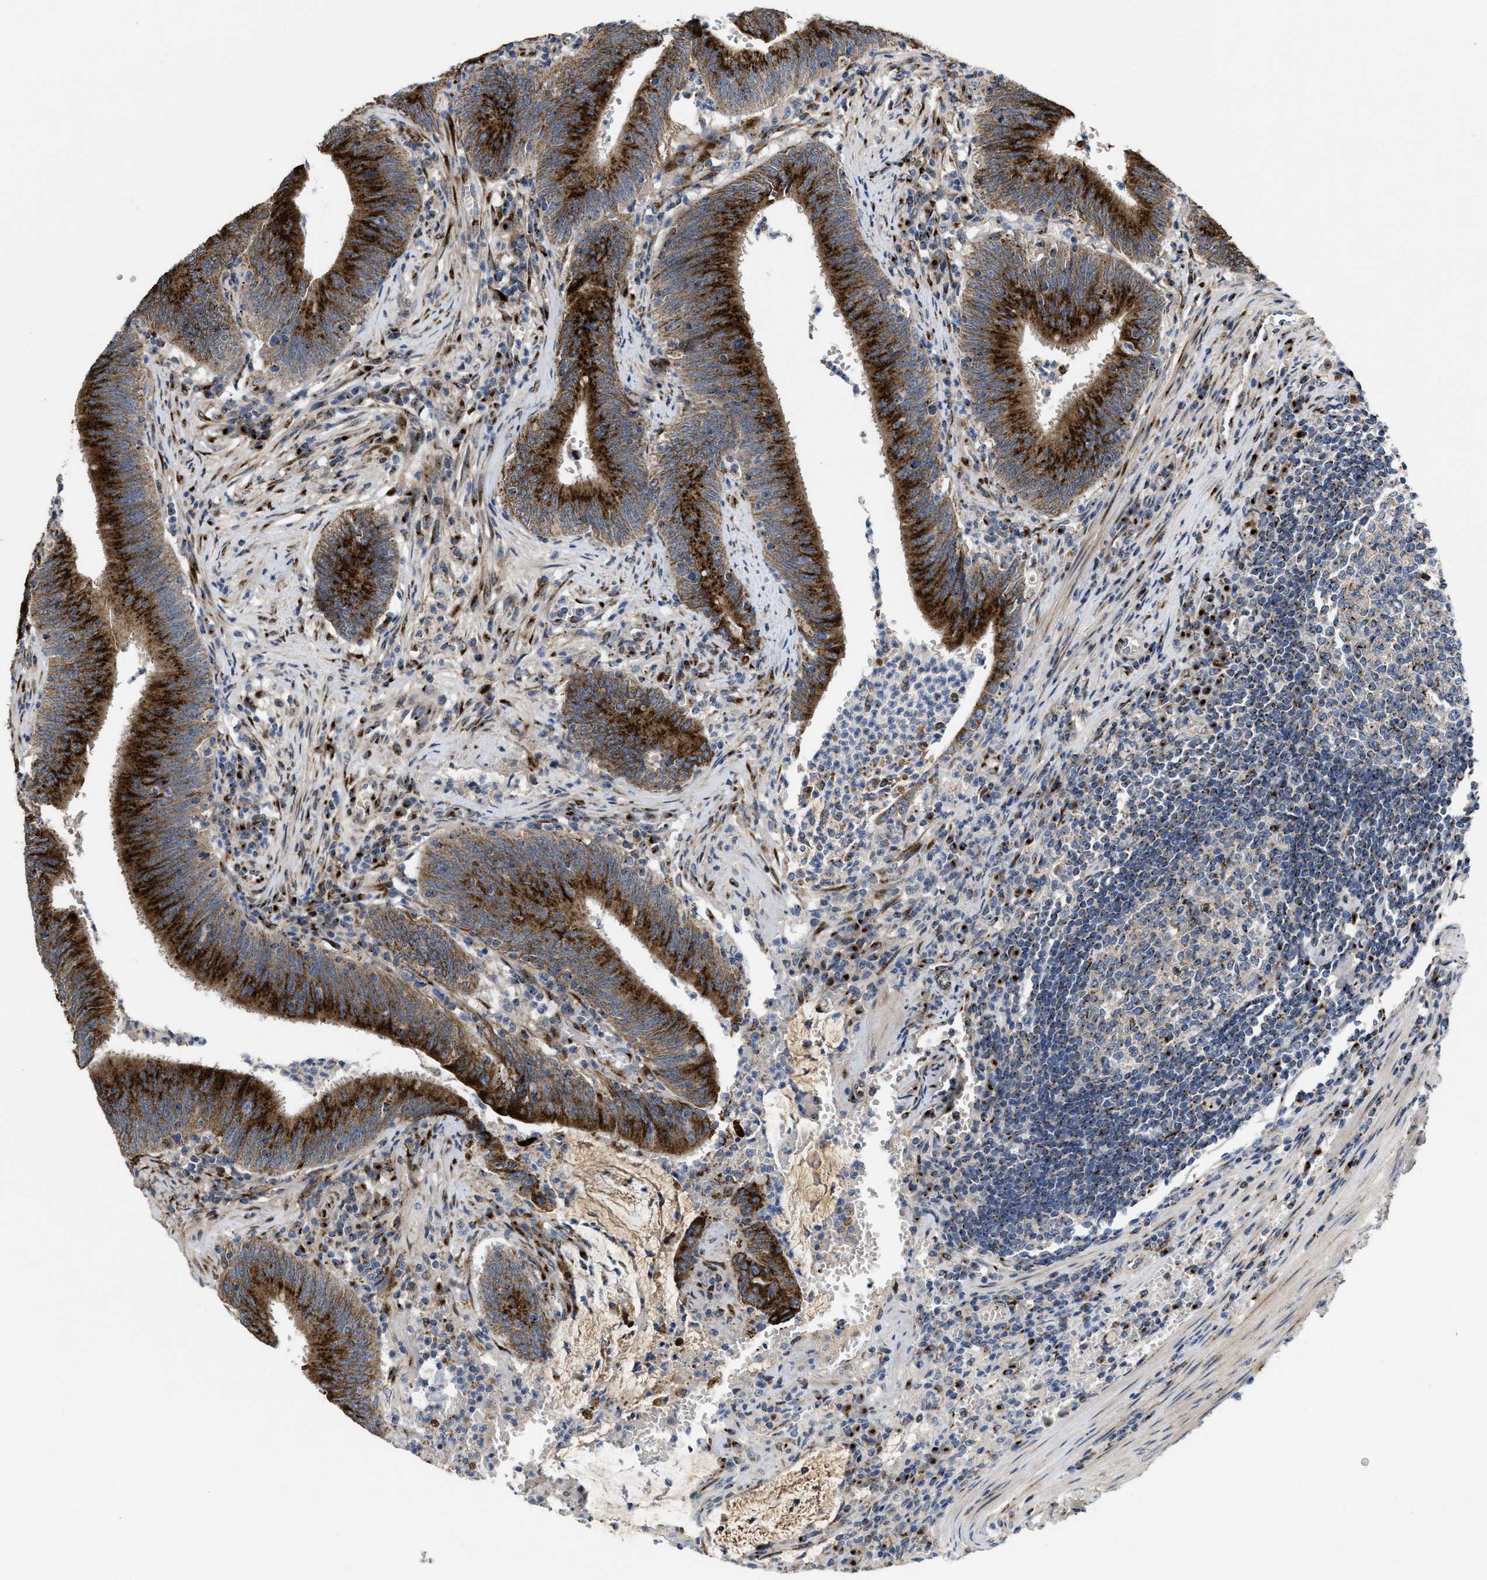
{"staining": {"intensity": "strong", "quantity": "25%-75%", "location": "cytoplasmic/membranous"}, "tissue": "colorectal cancer", "cell_type": "Tumor cells", "image_type": "cancer", "snomed": [{"axis": "morphology", "description": "Normal tissue, NOS"}, {"axis": "morphology", "description": "Adenocarcinoma, NOS"}, {"axis": "topography", "description": "Rectum"}], "caption": "About 25%-75% of tumor cells in human adenocarcinoma (colorectal) display strong cytoplasmic/membranous protein positivity as visualized by brown immunohistochemical staining.", "gene": "ZNF70", "patient": {"sex": "female", "age": 66}}